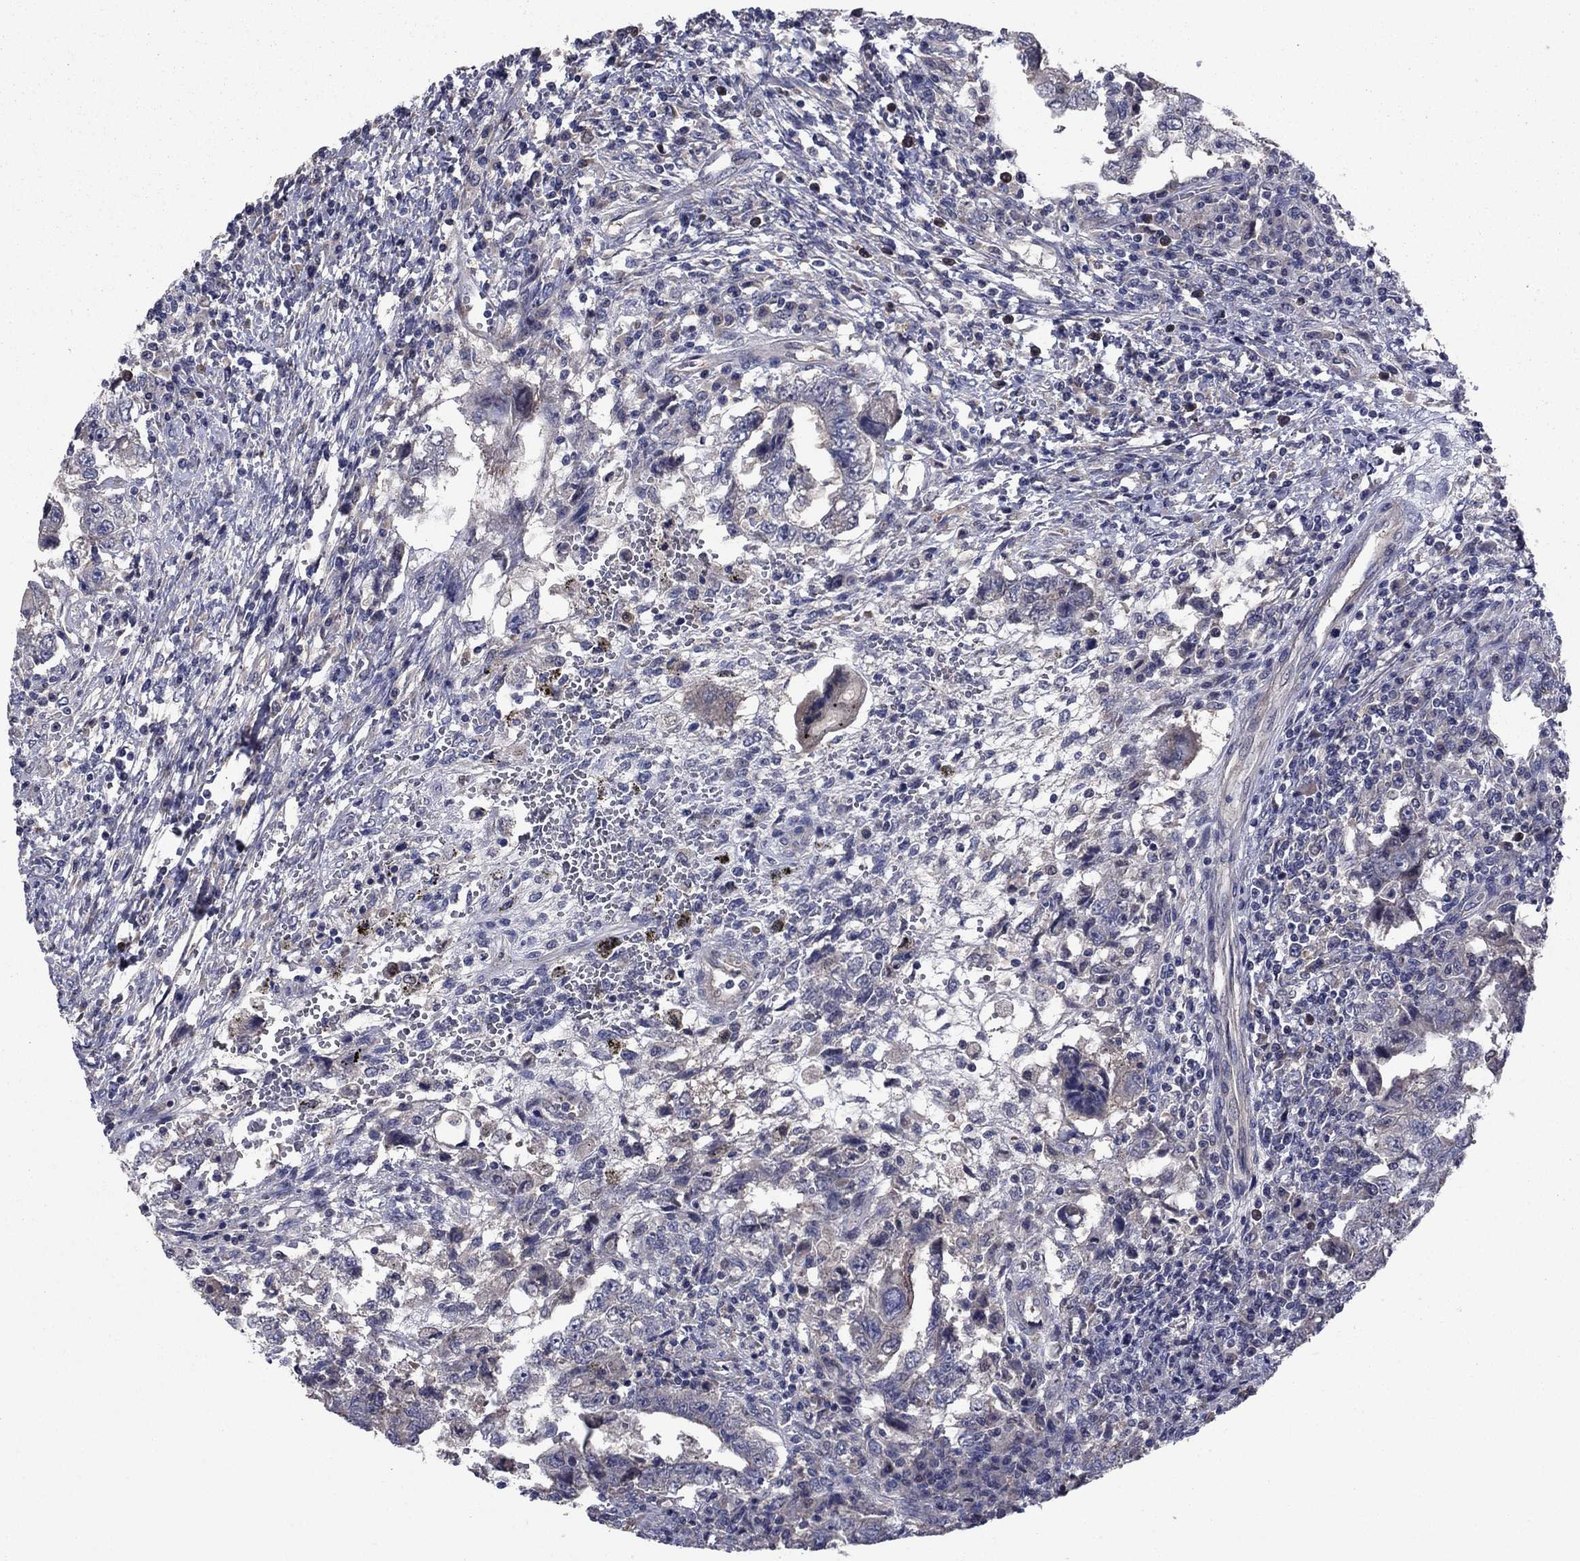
{"staining": {"intensity": "negative", "quantity": "none", "location": "none"}, "tissue": "testis cancer", "cell_type": "Tumor cells", "image_type": "cancer", "snomed": [{"axis": "morphology", "description": "Carcinoma, Embryonal, NOS"}, {"axis": "topography", "description": "Testis"}], "caption": "This is an IHC photomicrograph of human testis cancer (embryonal carcinoma). There is no staining in tumor cells.", "gene": "MSRB1", "patient": {"sex": "male", "age": 26}}